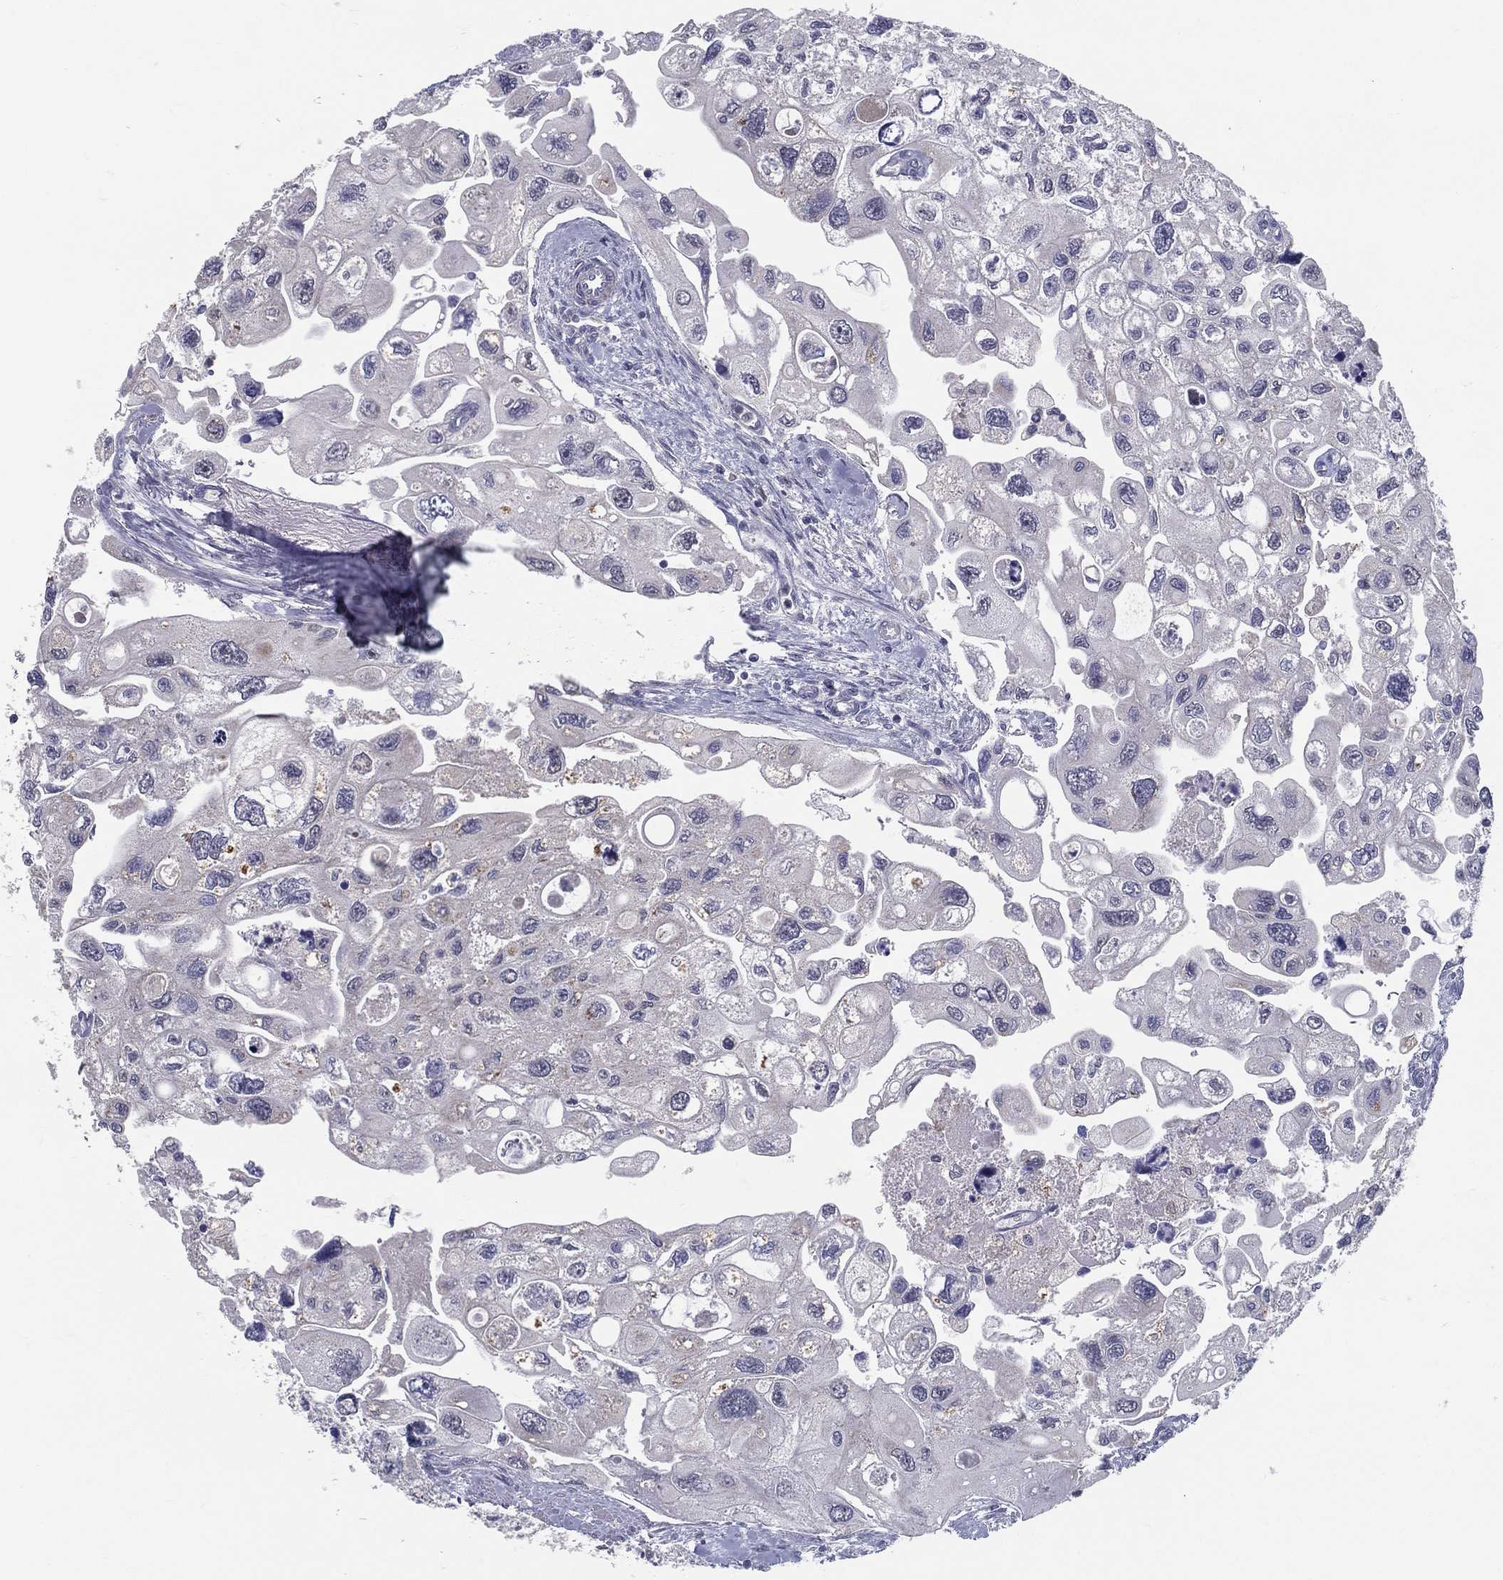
{"staining": {"intensity": "negative", "quantity": "none", "location": "none"}, "tissue": "urothelial cancer", "cell_type": "Tumor cells", "image_type": "cancer", "snomed": [{"axis": "morphology", "description": "Urothelial carcinoma, High grade"}, {"axis": "topography", "description": "Urinary bladder"}], "caption": "A high-resolution photomicrograph shows IHC staining of high-grade urothelial carcinoma, which demonstrates no significant positivity in tumor cells.", "gene": "PCSK1", "patient": {"sex": "male", "age": 59}}